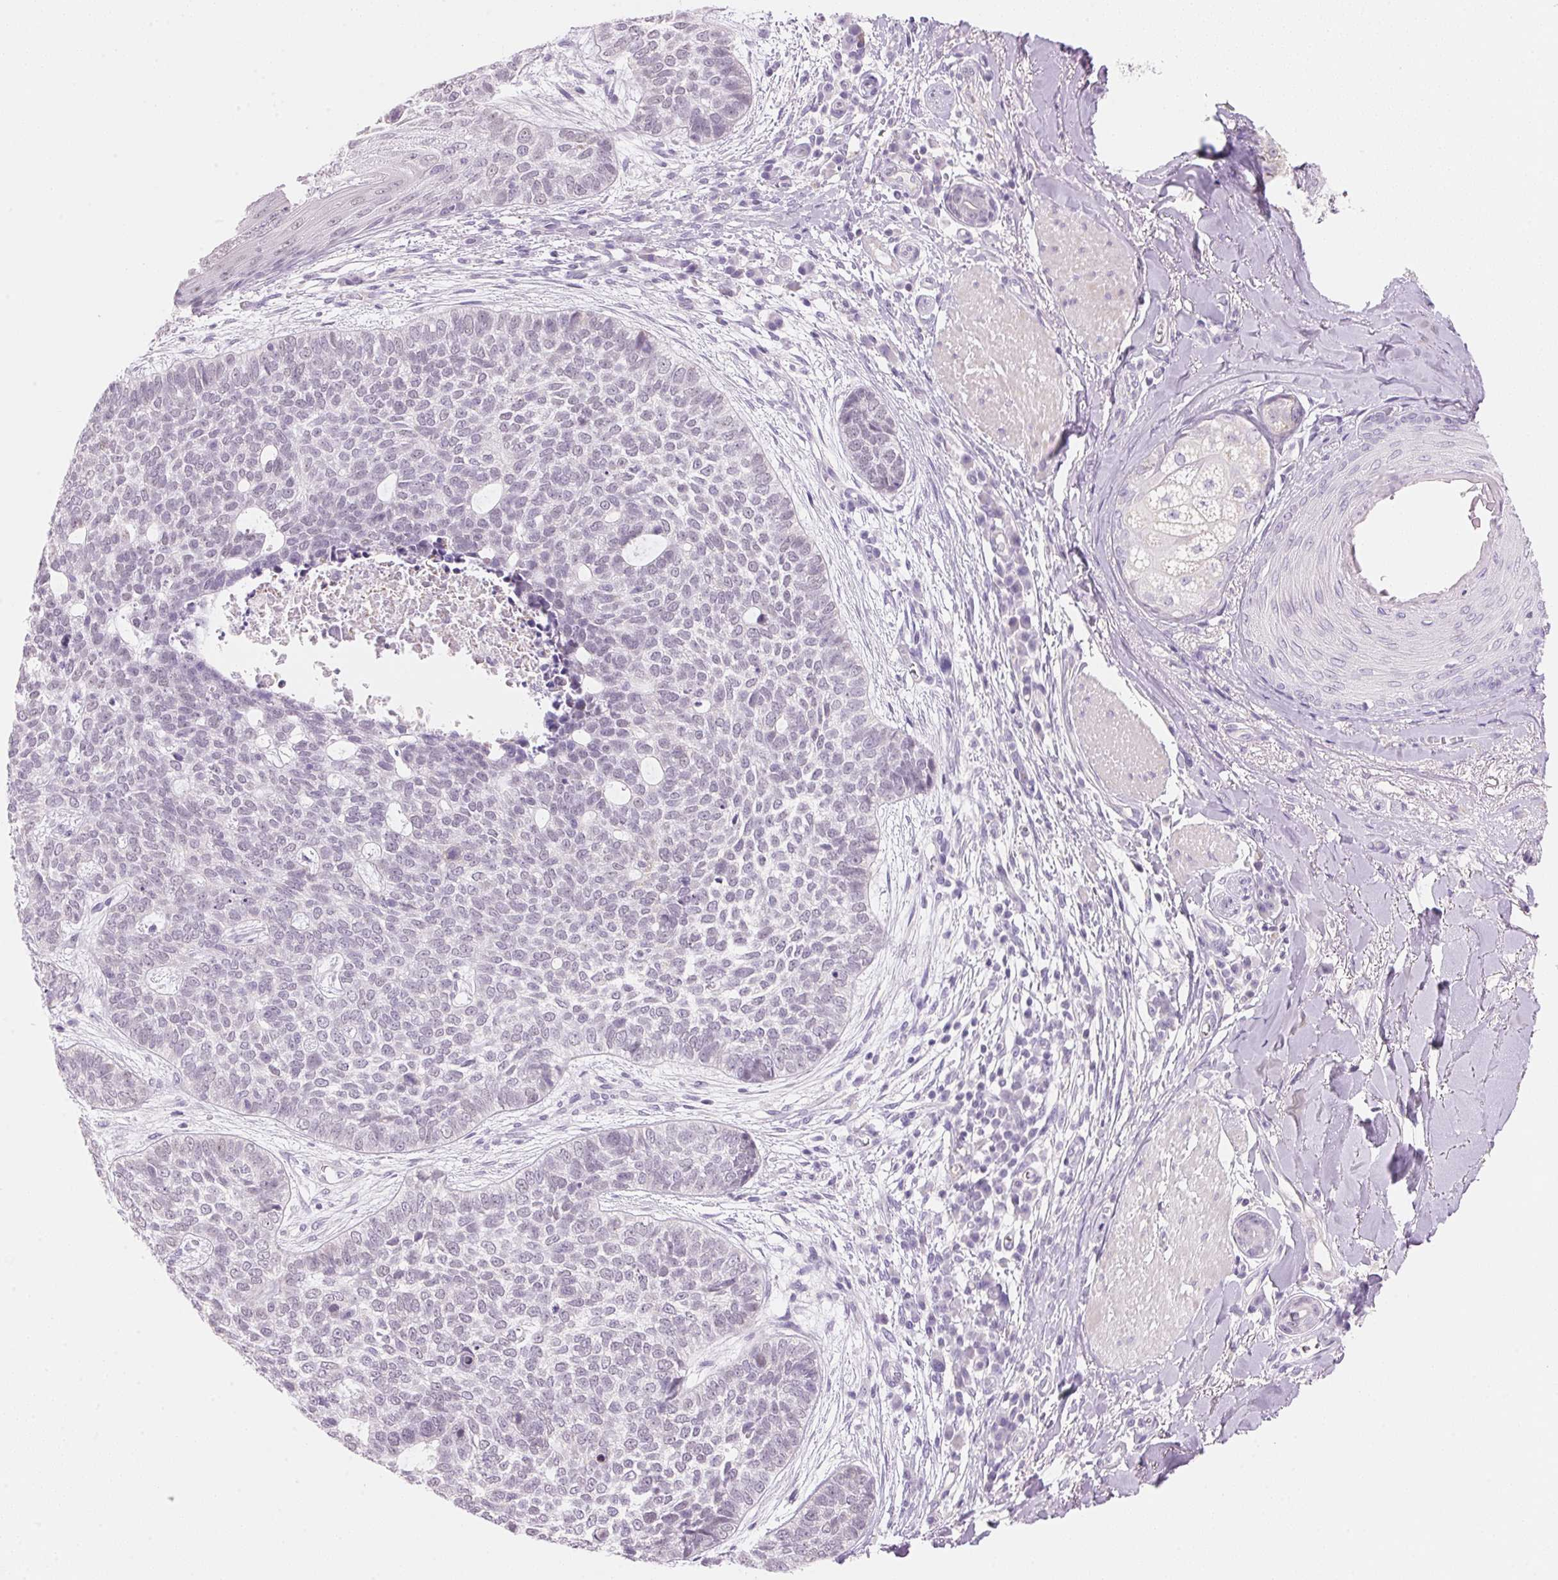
{"staining": {"intensity": "negative", "quantity": "none", "location": "none"}, "tissue": "skin cancer", "cell_type": "Tumor cells", "image_type": "cancer", "snomed": [{"axis": "morphology", "description": "Basal cell carcinoma"}, {"axis": "topography", "description": "Skin"}], "caption": "Human skin cancer stained for a protein using immunohistochemistry shows no positivity in tumor cells.", "gene": "CYP11B1", "patient": {"sex": "female", "age": 69}}